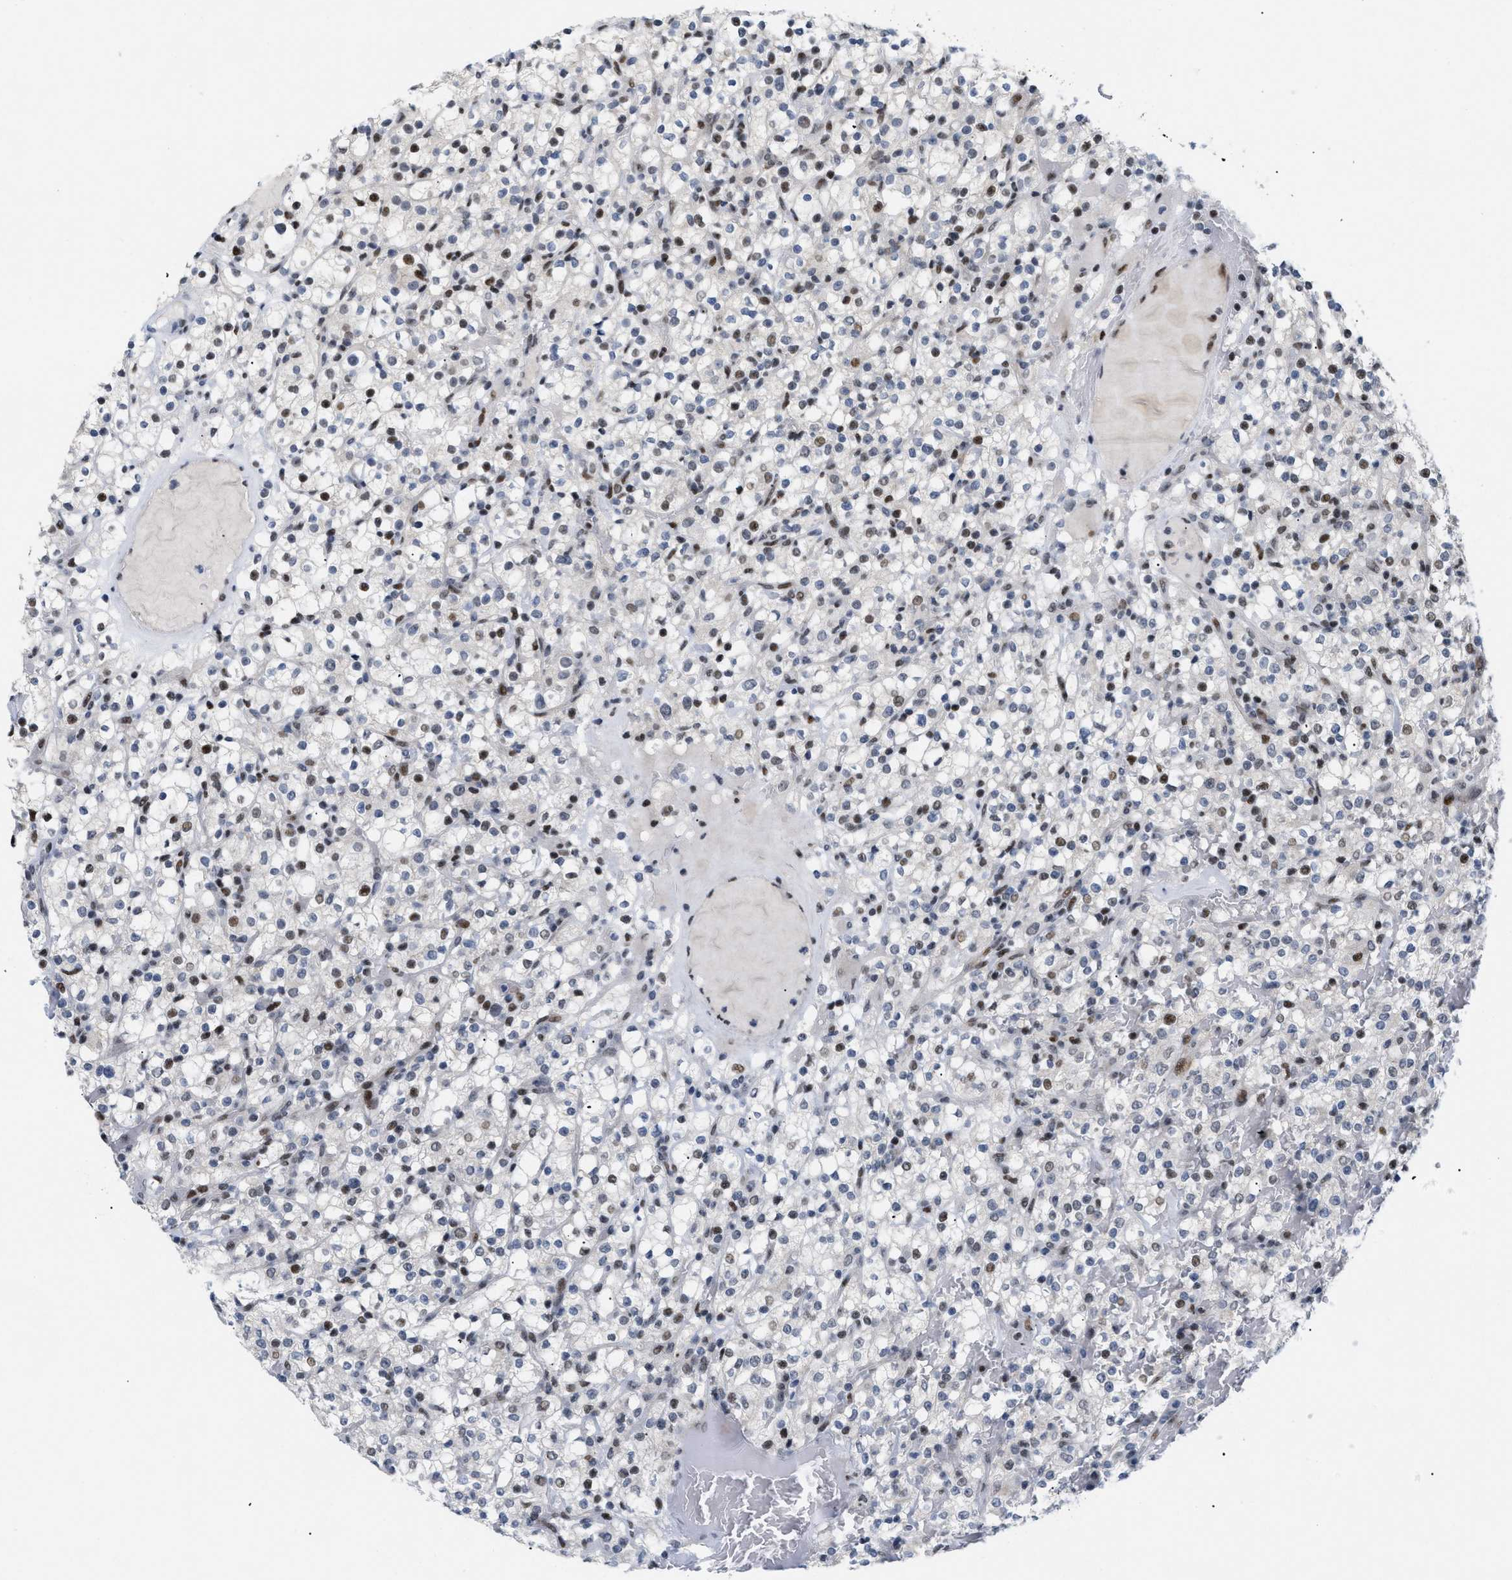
{"staining": {"intensity": "moderate", "quantity": ">75%", "location": "nuclear"}, "tissue": "renal cancer", "cell_type": "Tumor cells", "image_type": "cancer", "snomed": [{"axis": "morphology", "description": "Normal tissue, NOS"}, {"axis": "morphology", "description": "Adenocarcinoma, NOS"}, {"axis": "topography", "description": "Kidney"}], "caption": "Brown immunohistochemical staining in human renal cancer (adenocarcinoma) demonstrates moderate nuclear positivity in approximately >75% of tumor cells.", "gene": "MED1", "patient": {"sex": "female", "age": 72}}